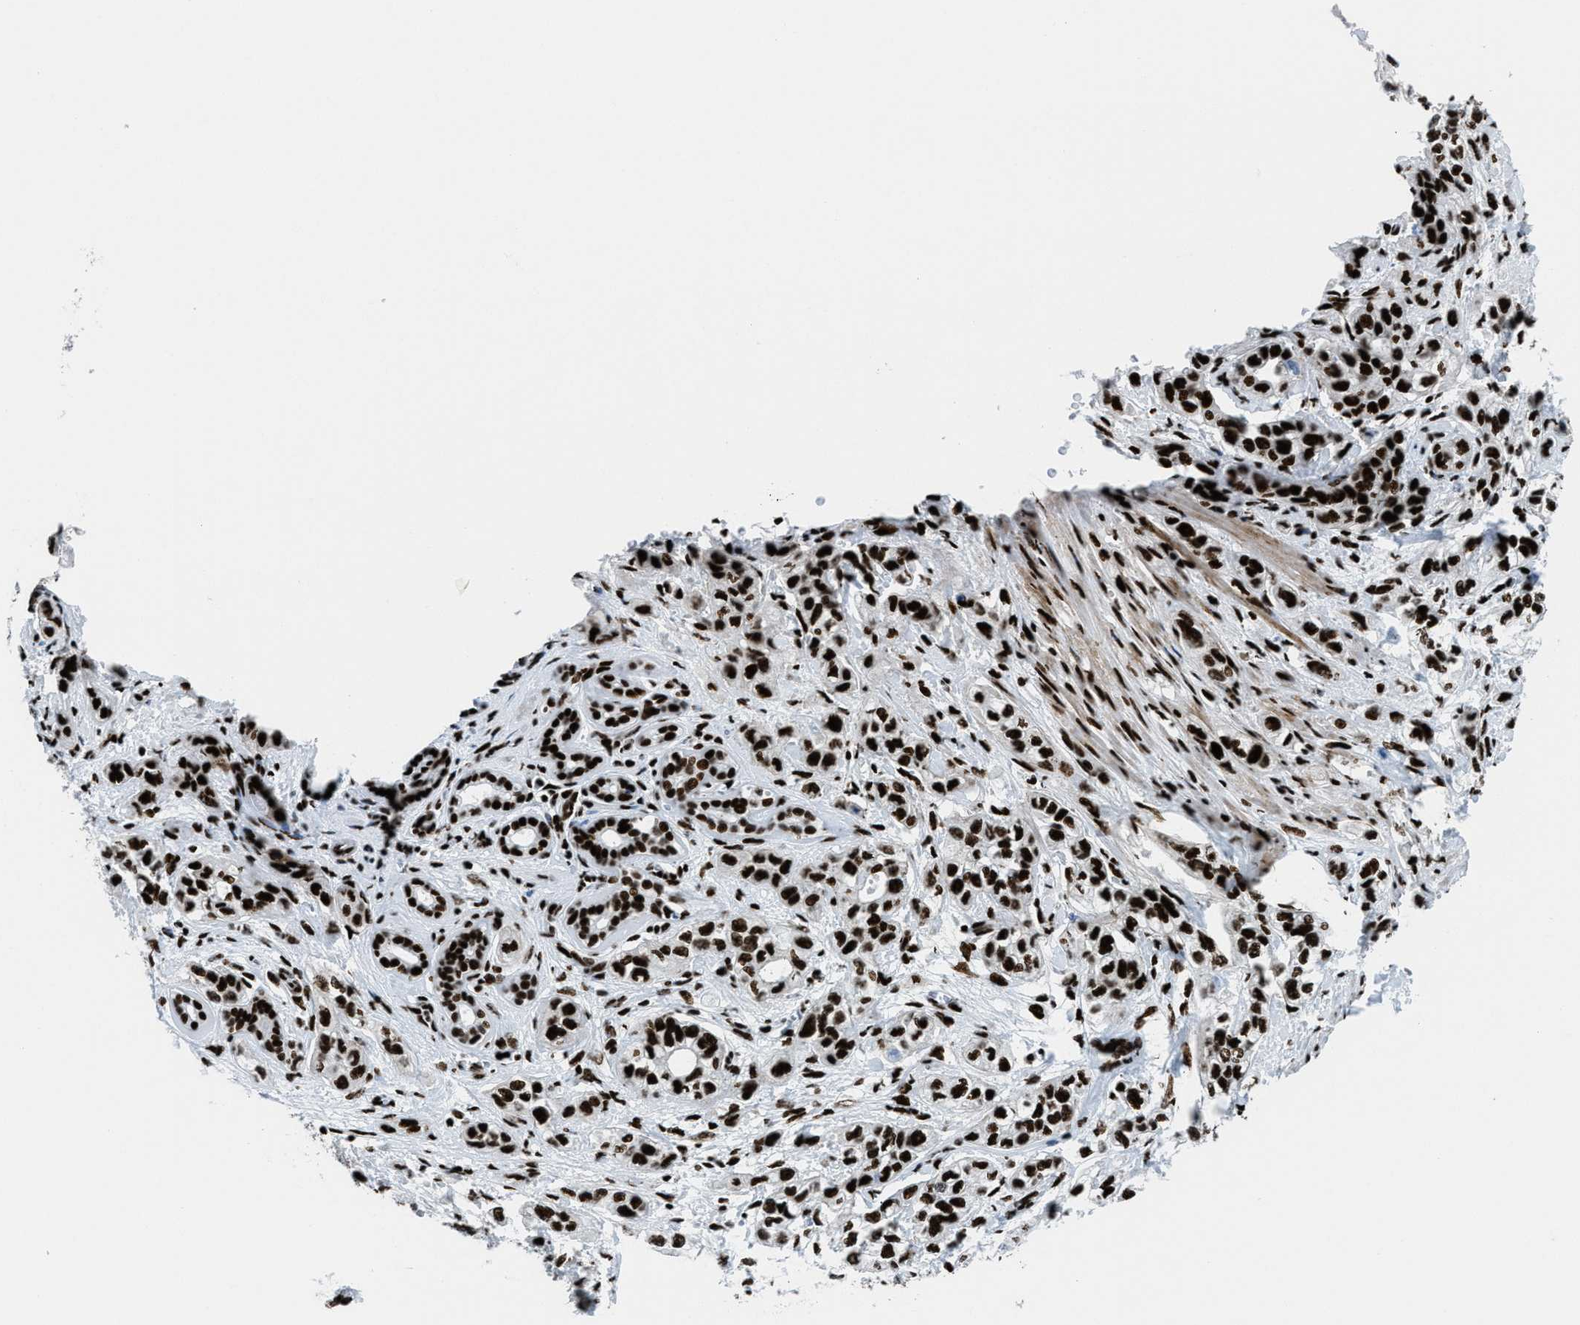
{"staining": {"intensity": "strong", "quantity": ">75%", "location": "nuclear"}, "tissue": "pancreatic cancer", "cell_type": "Tumor cells", "image_type": "cancer", "snomed": [{"axis": "morphology", "description": "Adenocarcinoma, NOS"}, {"axis": "topography", "description": "Pancreas"}], "caption": "Brown immunohistochemical staining in pancreatic cancer (adenocarcinoma) exhibits strong nuclear expression in approximately >75% of tumor cells.", "gene": "NONO", "patient": {"sex": "male", "age": 74}}